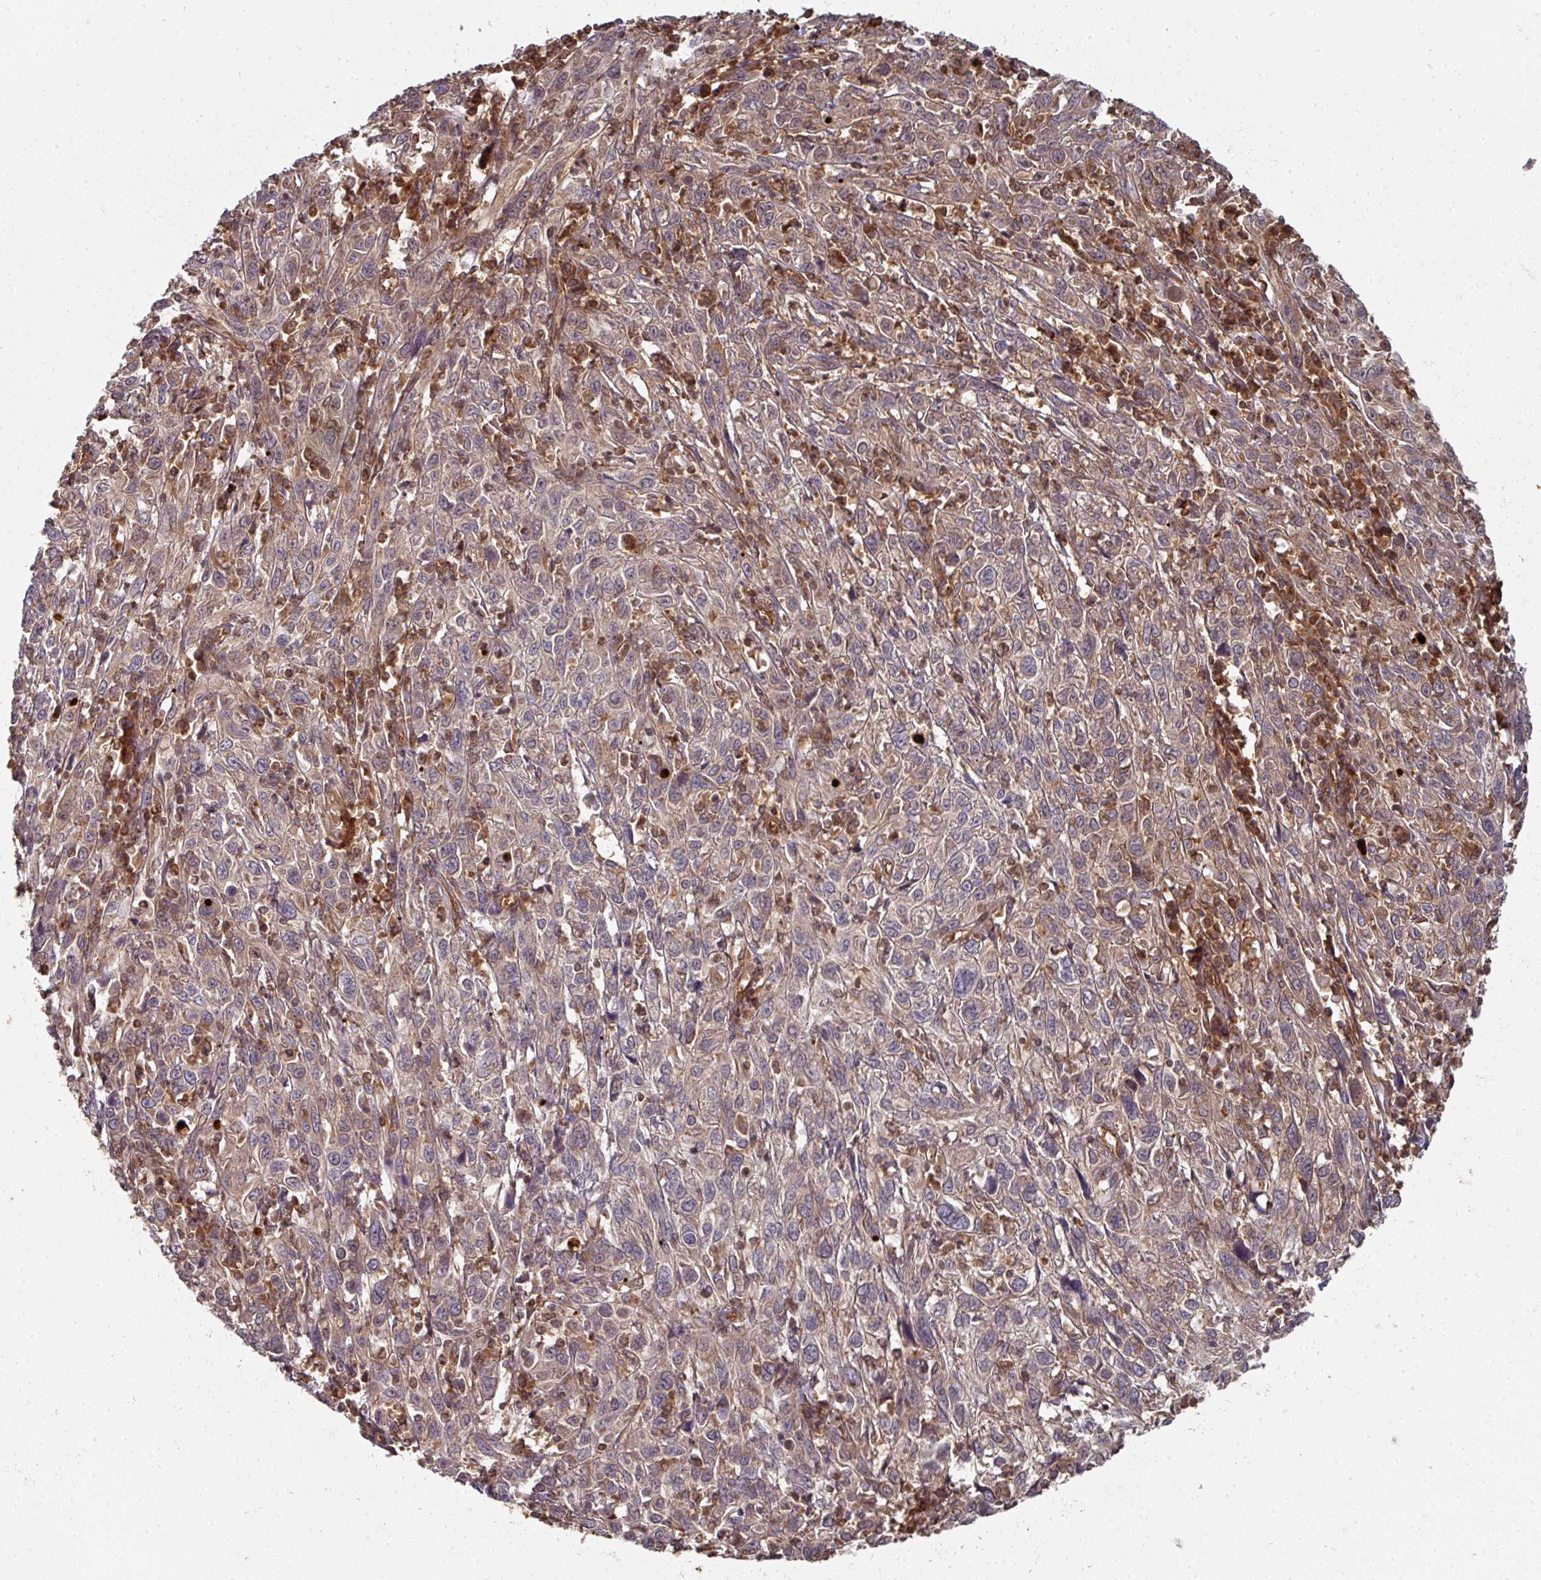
{"staining": {"intensity": "weak", "quantity": "25%-75%", "location": "cytoplasmic/membranous"}, "tissue": "cervical cancer", "cell_type": "Tumor cells", "image_type": "cancer", "snomed": [{"axis": "morphology", "description": "Squamous cell carcinoma, NOS"}, {"axis": "topography", "description": "Cervix"}], "caption": "The photomicrograph displays immunohistochemical staining of squamous cell carcinoma (cervical). There is weak cytoplasmic/membranous staining is present in about 25%-75% of tumor cells.", "gene": "EIF4EBP2", "patient": {"sex": "female", "age": 46}}